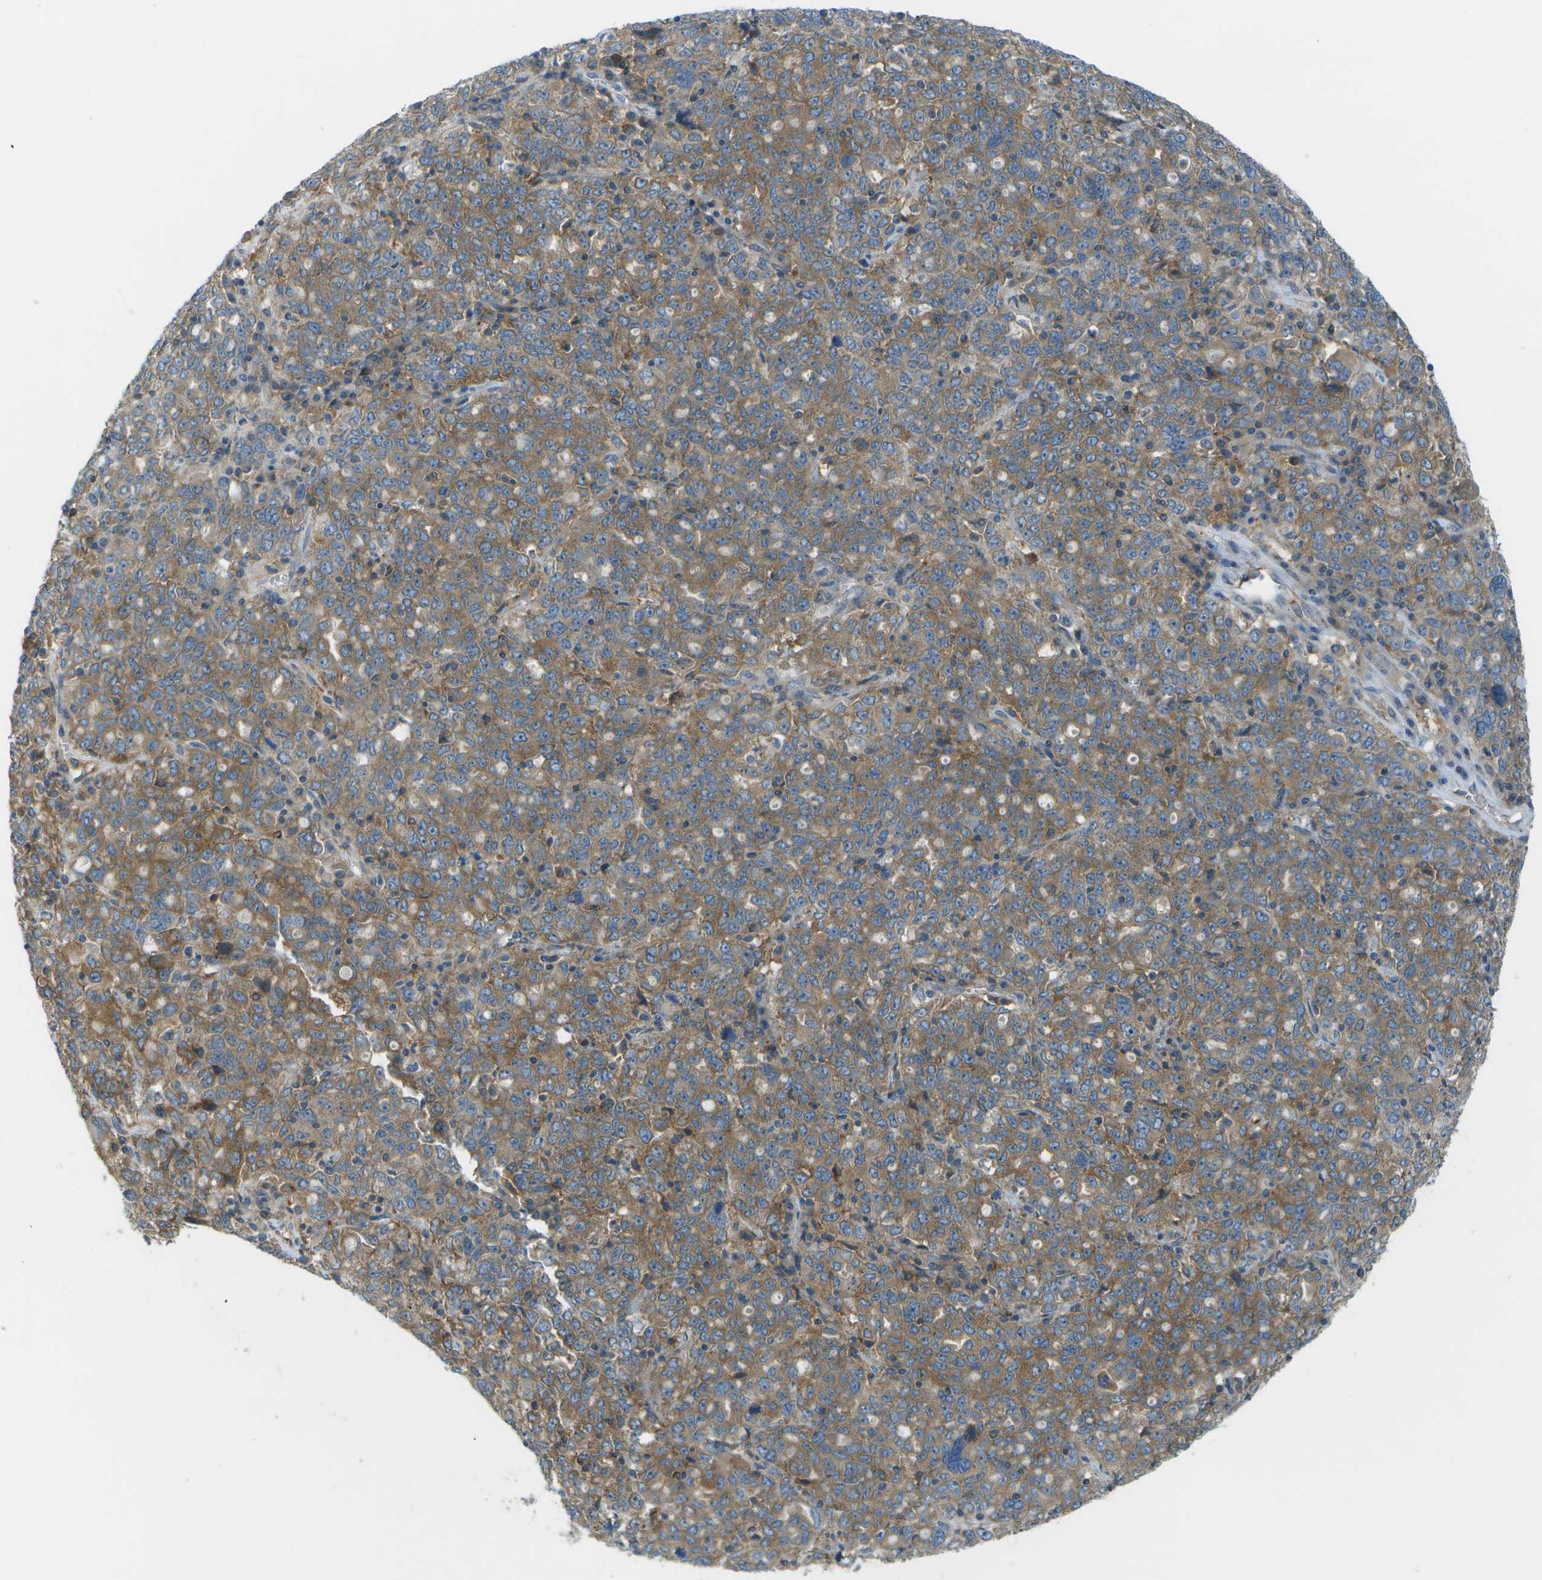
{"staining": {"intensity": "moderate", "quantity": ">75%", "location": "cytoplasmic/membranous"}, "tissue": "ovarian cancer", "cell_type": "Tumor cells", "image_type": "cancer", "snomed": [{"axis": "morphology", "description": "Carcinoma, endometroid"}, {"axis": "topography", "description": "Ovary"}], "caption": "Immunohistochemical staining of human ovarian cancer reveals moderate cytoplasmic/membranous protein staining in approximately >75% of tumor cells.", "gene": "WNK2", "patient": {"sex": "female", "age": 62}}